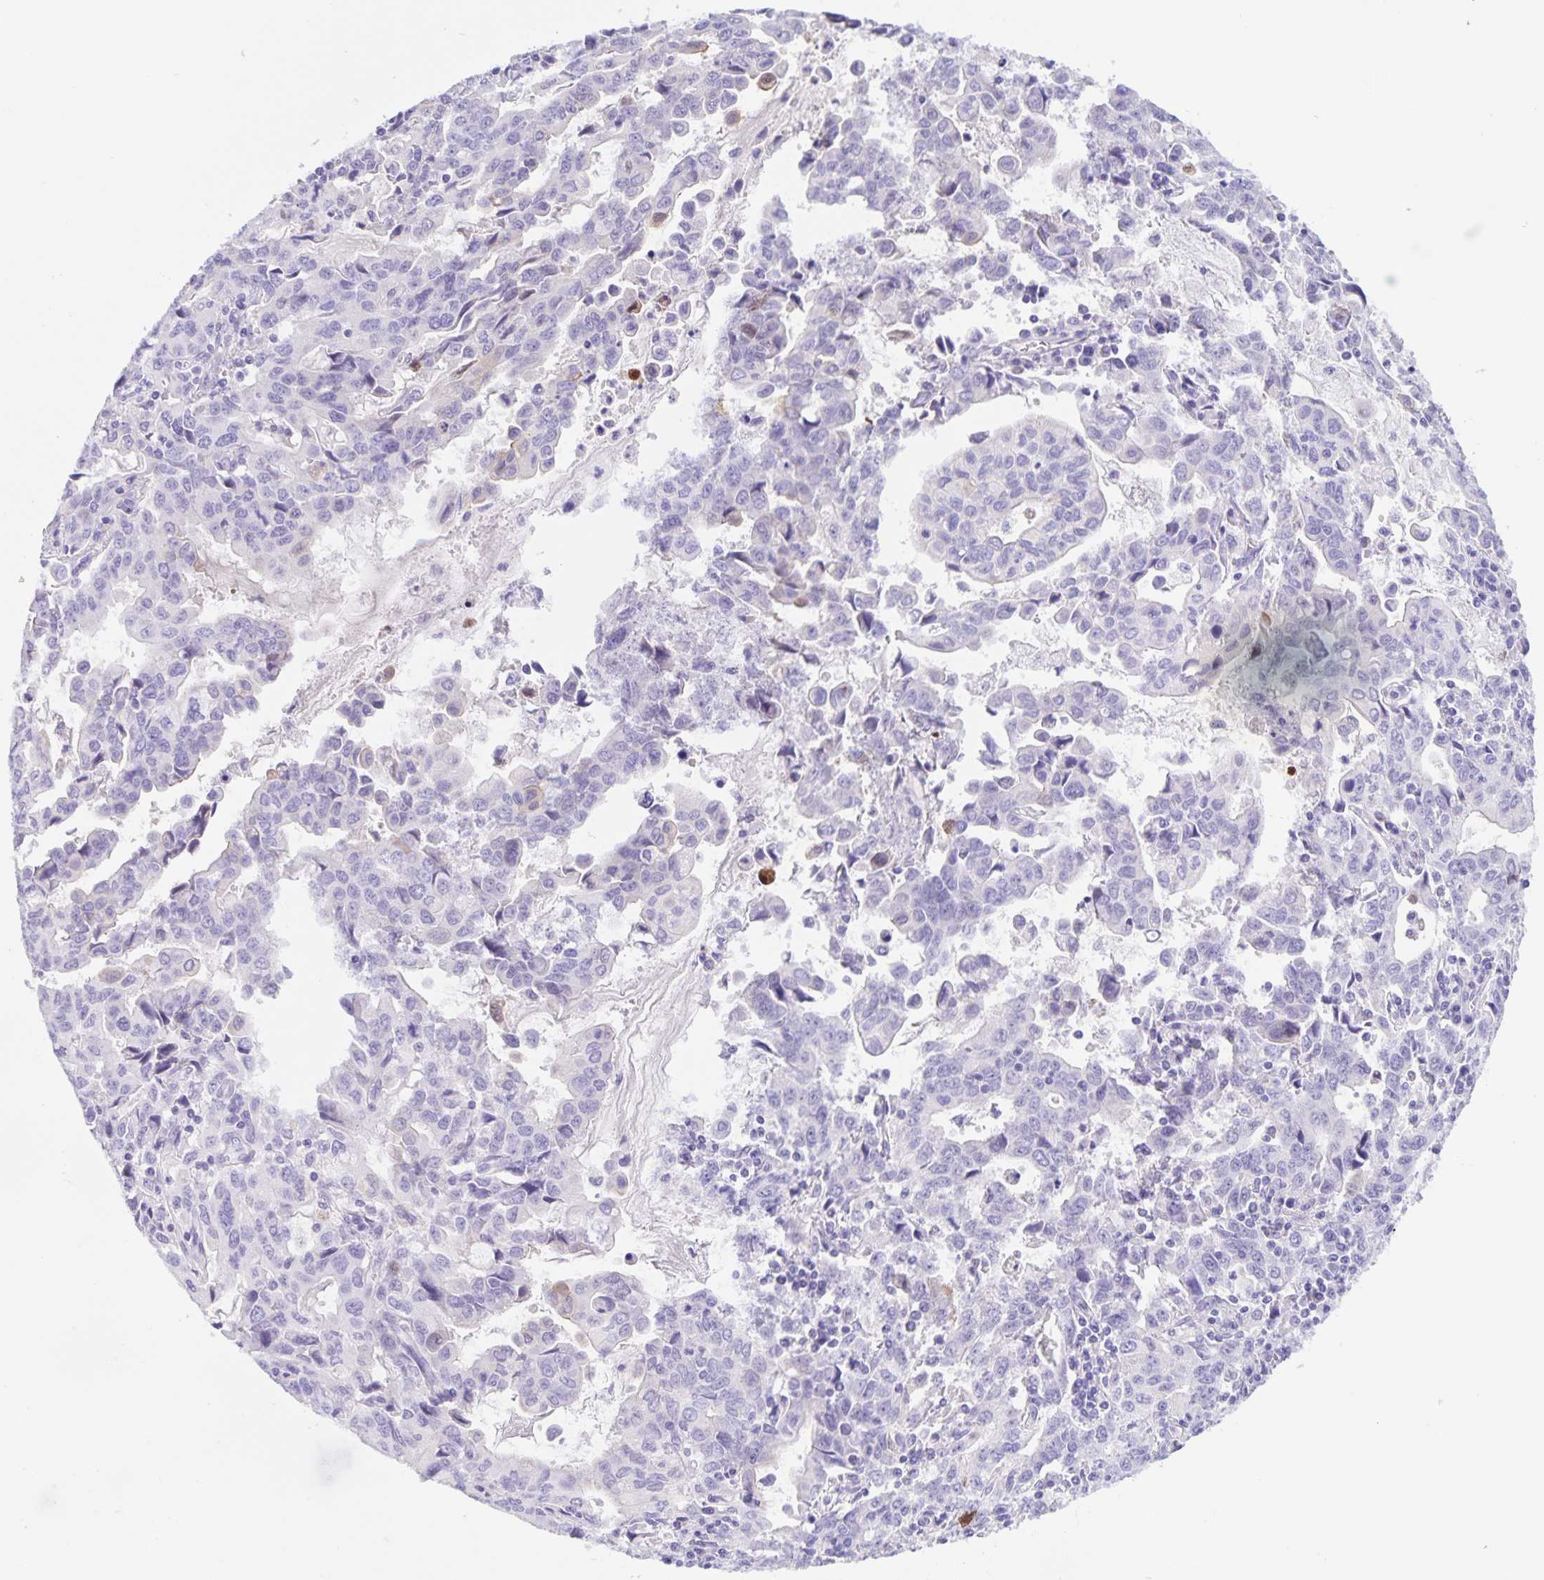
{"staining": {"intensity": "negative", "quantity": "none", "location": "none"}, "tissue": "stomach cancer", "cell_type": "Tumor cells", "image_type": "cancer", "snomed": [{"axis": "morphology", "description": "Adenocarcinoma, NOS"}, {"axis": "topography", "description": "Stomach, upper"}], "caption": "The immunohistochemistry (IHC) photomicrograph has no significant positivity in tumor cells of stomach adenocarcinoma tissue.", "gene": "TGIF2LX", "patient": {"sex": "male", "age": 85}}